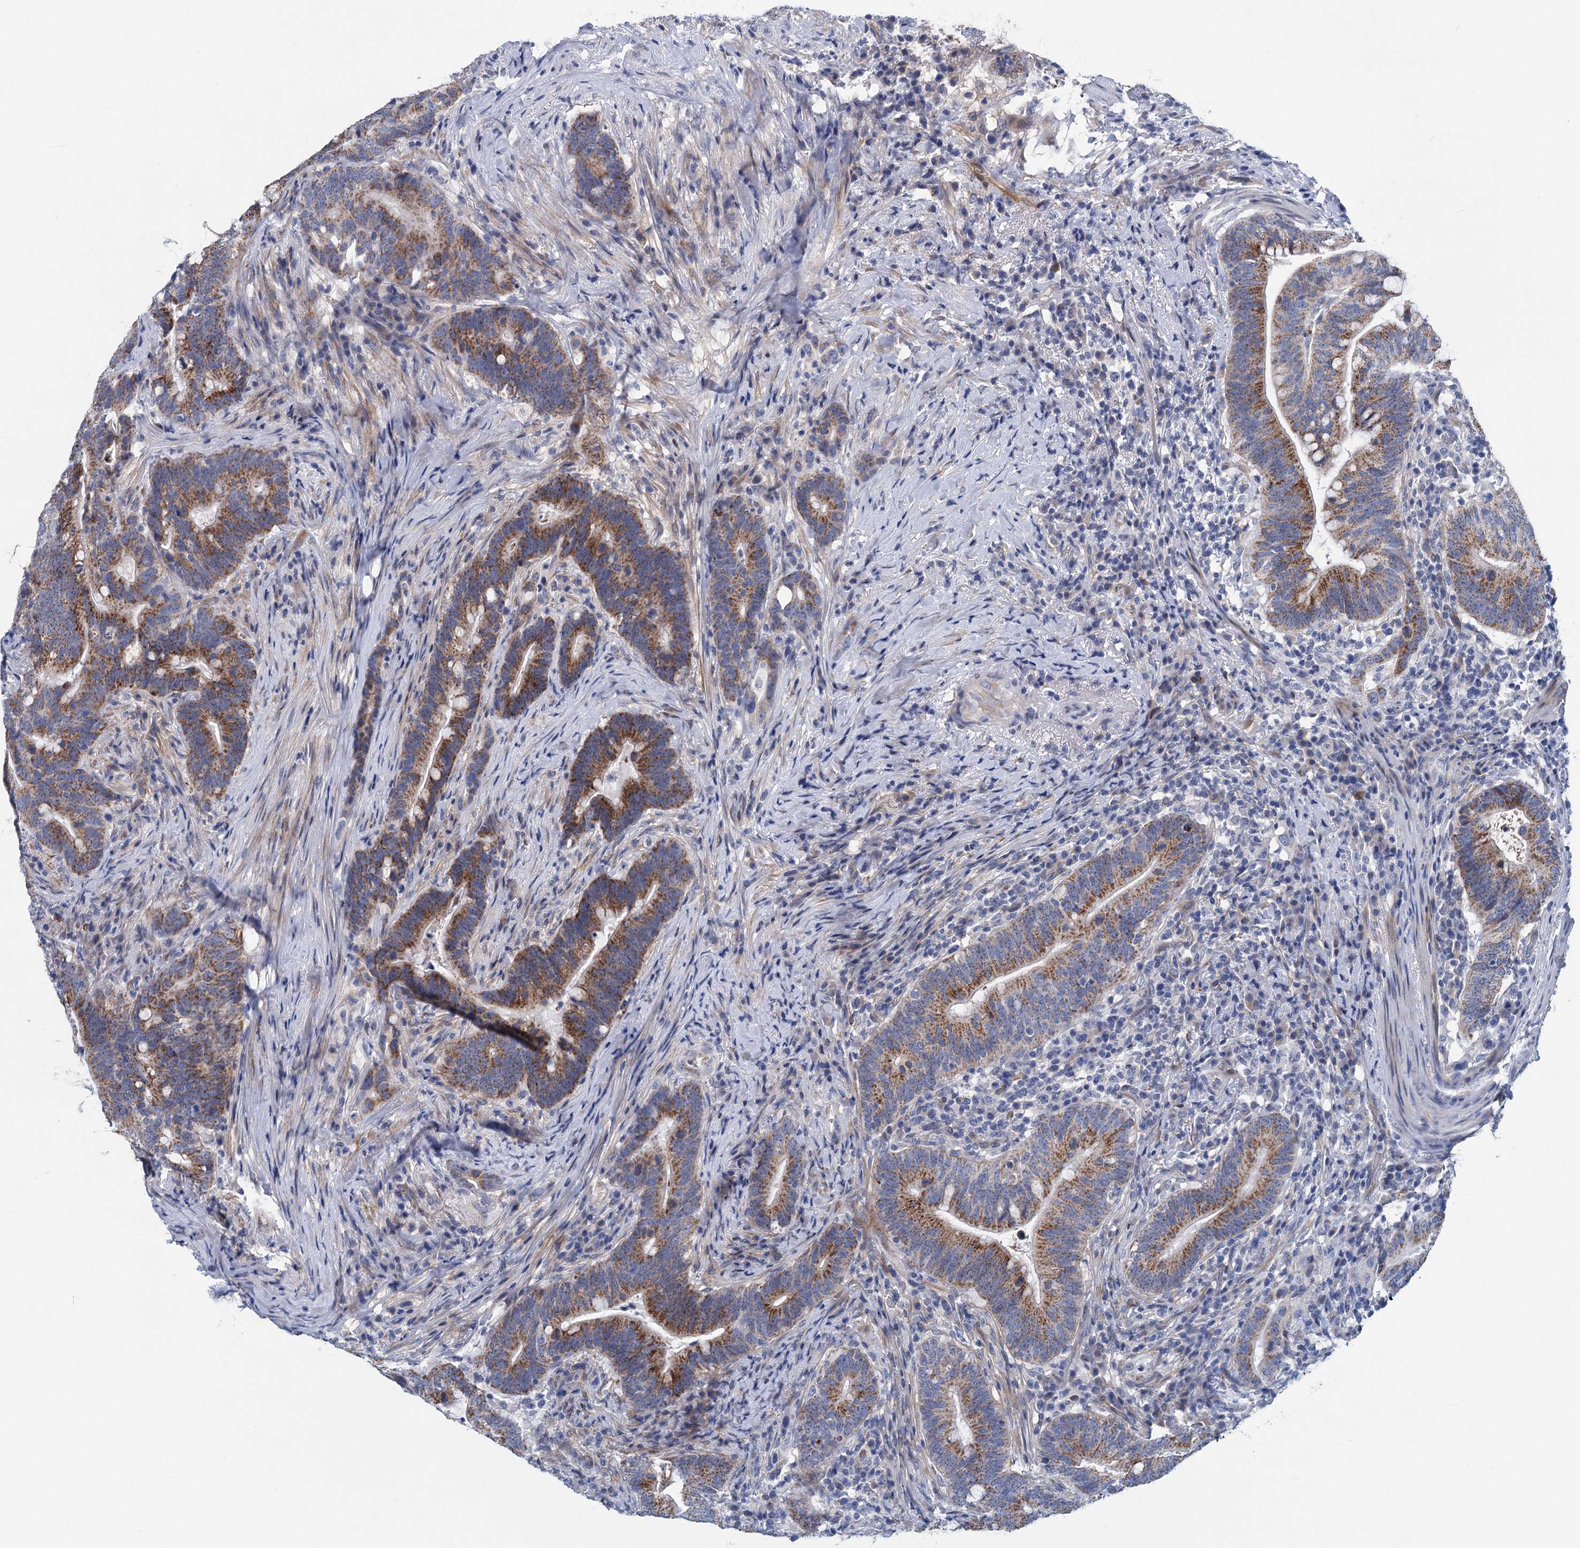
{"staining": {"intensity": "moderate", "quantity": ">75%", "location": "cytoplasmic/membranous"}, "tissue": "colorectal cancer", "cell_type": "Tumor cells", "image_type": "cancer", "snomed": [{"axis": "morphology", "description": "Adenocarcinoma, NOS"}, {"axis": "topography", "description": "Colon"}], "caption": "Protein expression analysis of adenocarcinoma (colorectal) displays moderate cytoplasmic/membranous staining in about >75% of tumor cells. The protein is stained brown, and the nuclei are stained in blue (DAB (3,3'-diaminobenzidine) IHC with brightfield microscopy, high magnification).", "gene": "CHDH", "patient": {"sex": "female", "age": 66}}